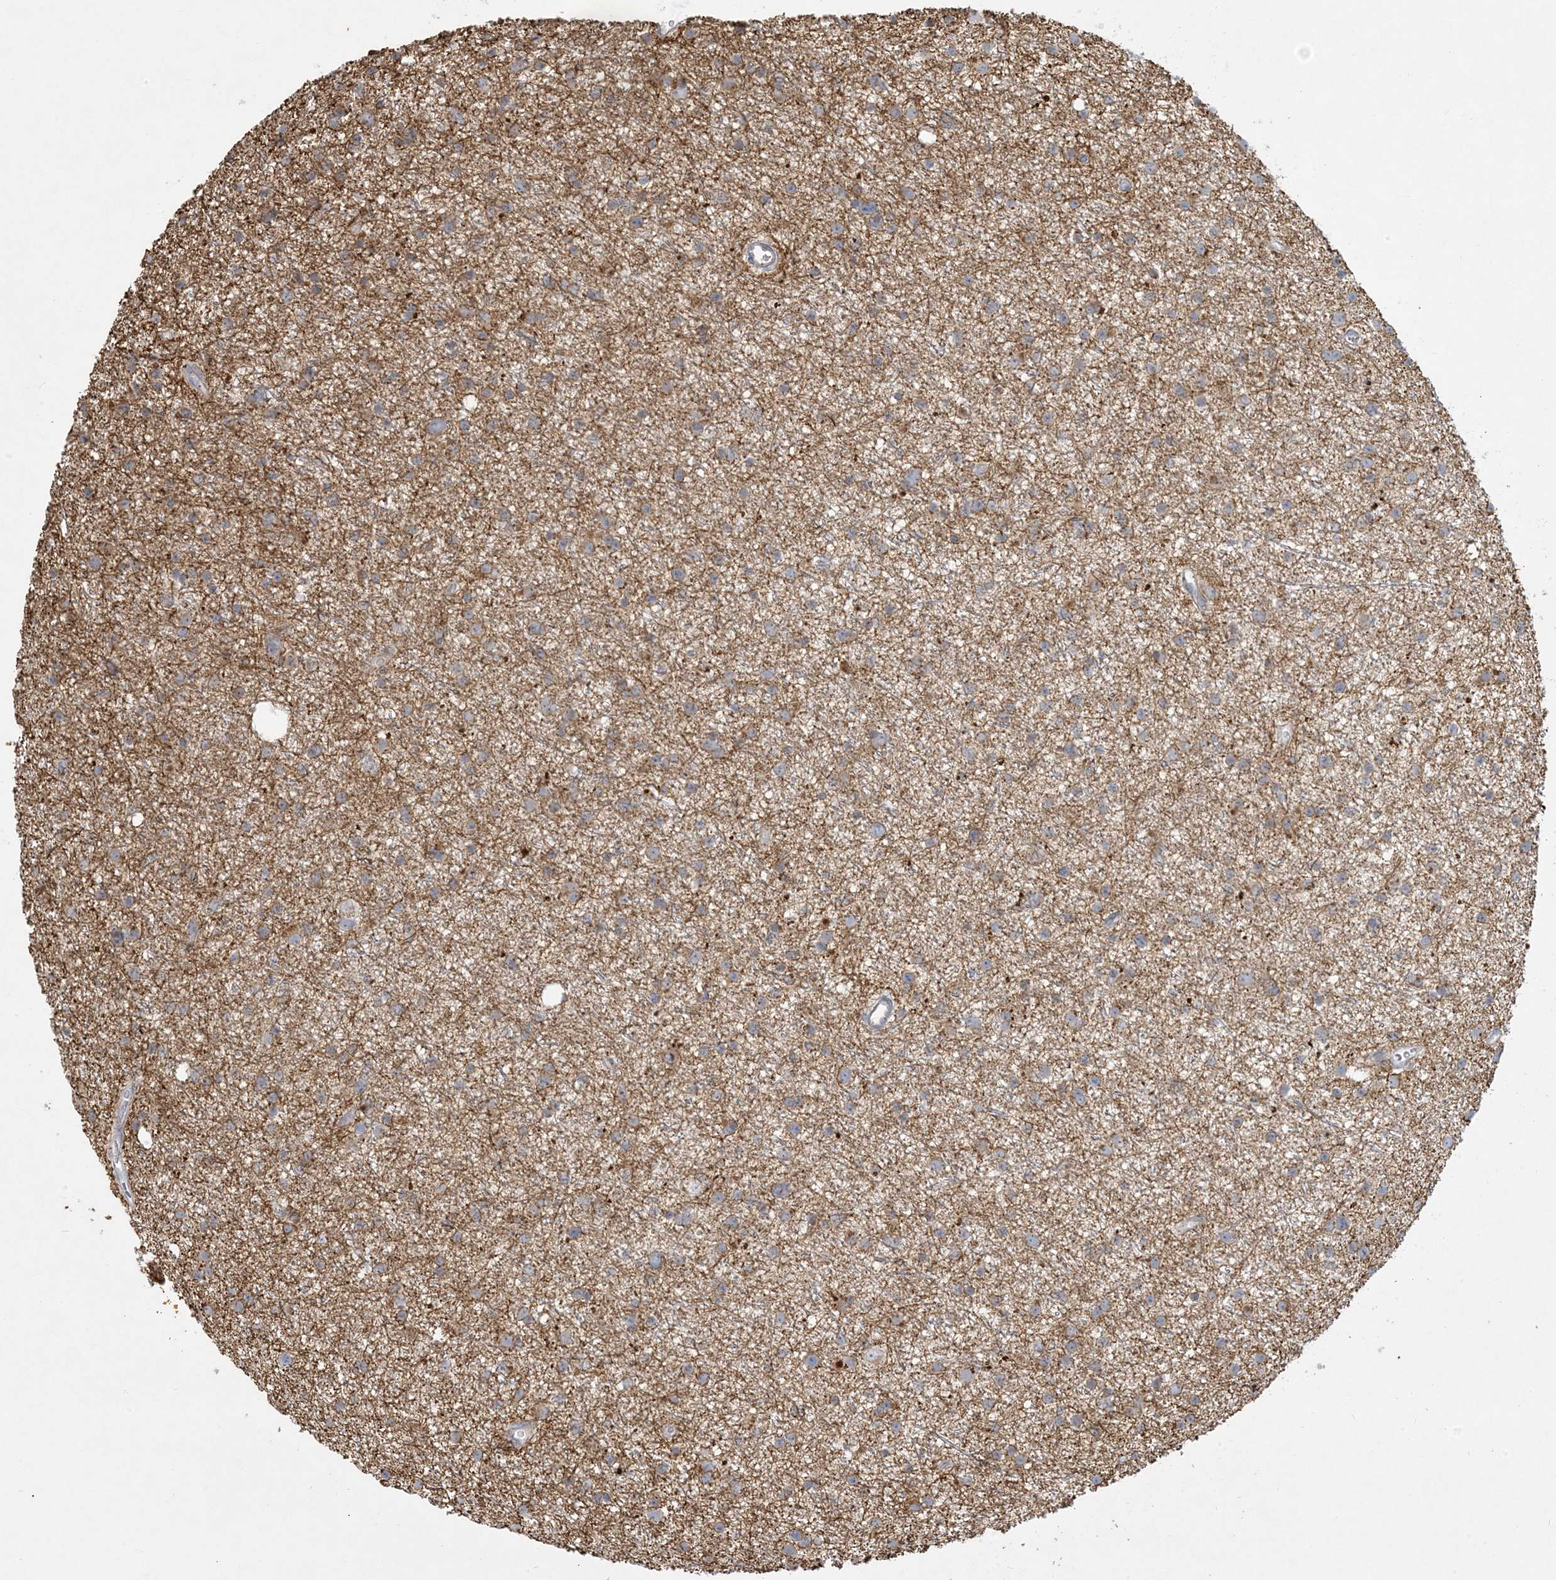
{"staining": {"intensity": "weak", "quantity": "25%-75%", "location": "cytoplasmic/membranous"}, "tissue": "glioma", "cell_type": "Tumor cells", "image_type": "cancer", "snomed": [{"axis": "morphology", "description": "Glioma, malignant, Low grade"}, {"axis": "topography", "description": "Cerebral cortex"}], "caption": "Protein expression analysis of glioma reveals weak cytoplasmic/membranous expression in approximately 25%-75% of tumor cells.", "gene": "MCAT", "patient": {"sex": "female", "age": 39}}